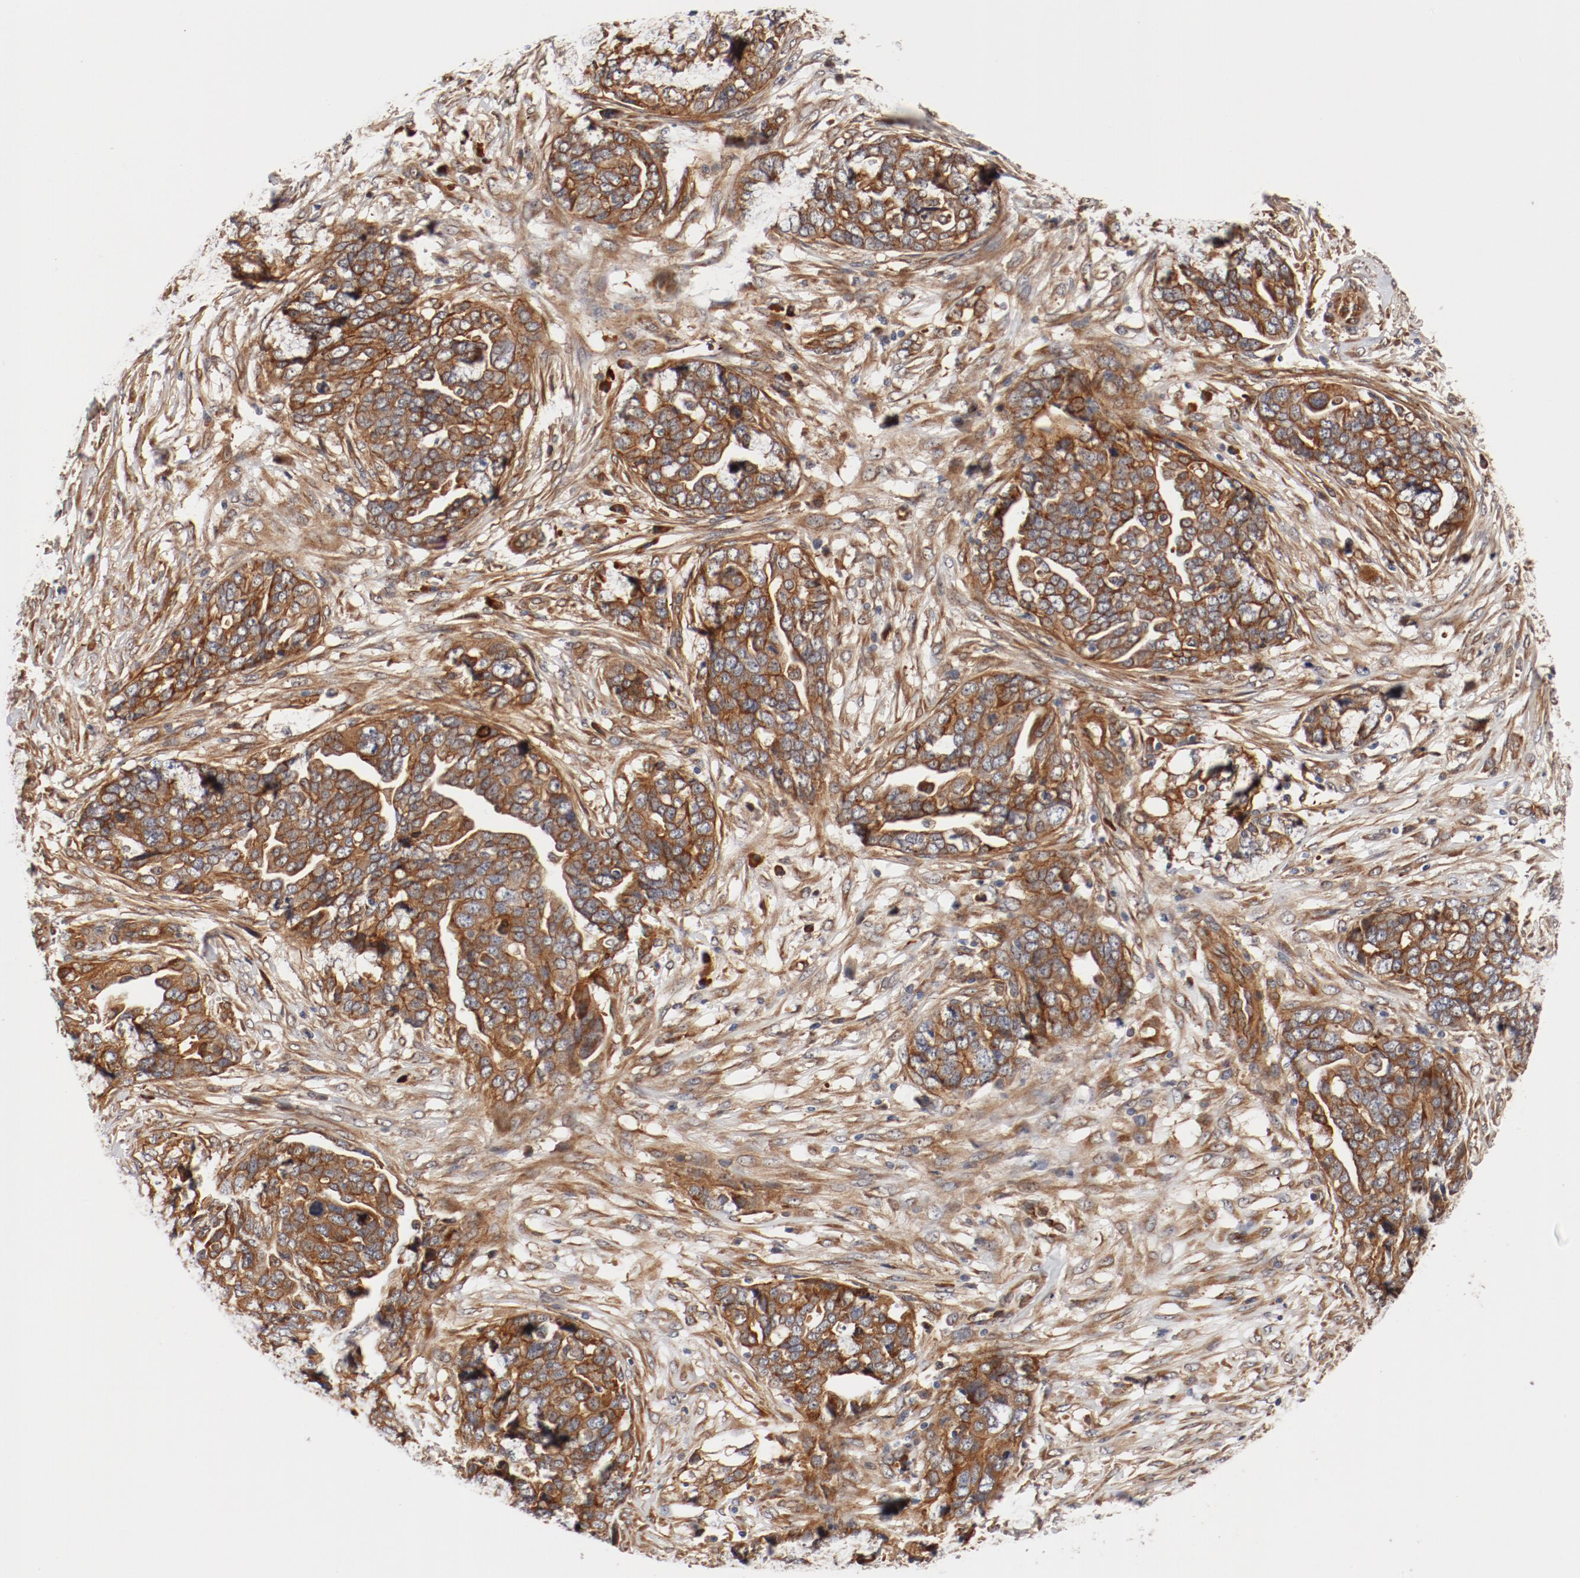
{"staining": {"intensity": "moderate", "quantity": ">75%", "location": "cytoplasmic/membranous"}, "tissue": "ovarian cancer", "cell_type": "Tumor cells", "image_type": "cancer", "snomed": [{"axis": "morphology", "description": "Normal tissue, NOS"}, {"axis": "morphology", "description": "Cystadenocarcinoma, serous, NOS"}, {"axis": "topography", "description": "Fallopian tube"}, {"axis": "topography", "description": "Ovary"}], "caption": "A photomicrograph showing moderate cytoplasmic/membranous expression in approximately >75% of tumor cells in ovarian cancer (serous cystadenocarcinoma), as visualized by brown immunohistochemical staining.", "gene": "PITPNM2", "patient": {"sex": "female", "age": 56}}